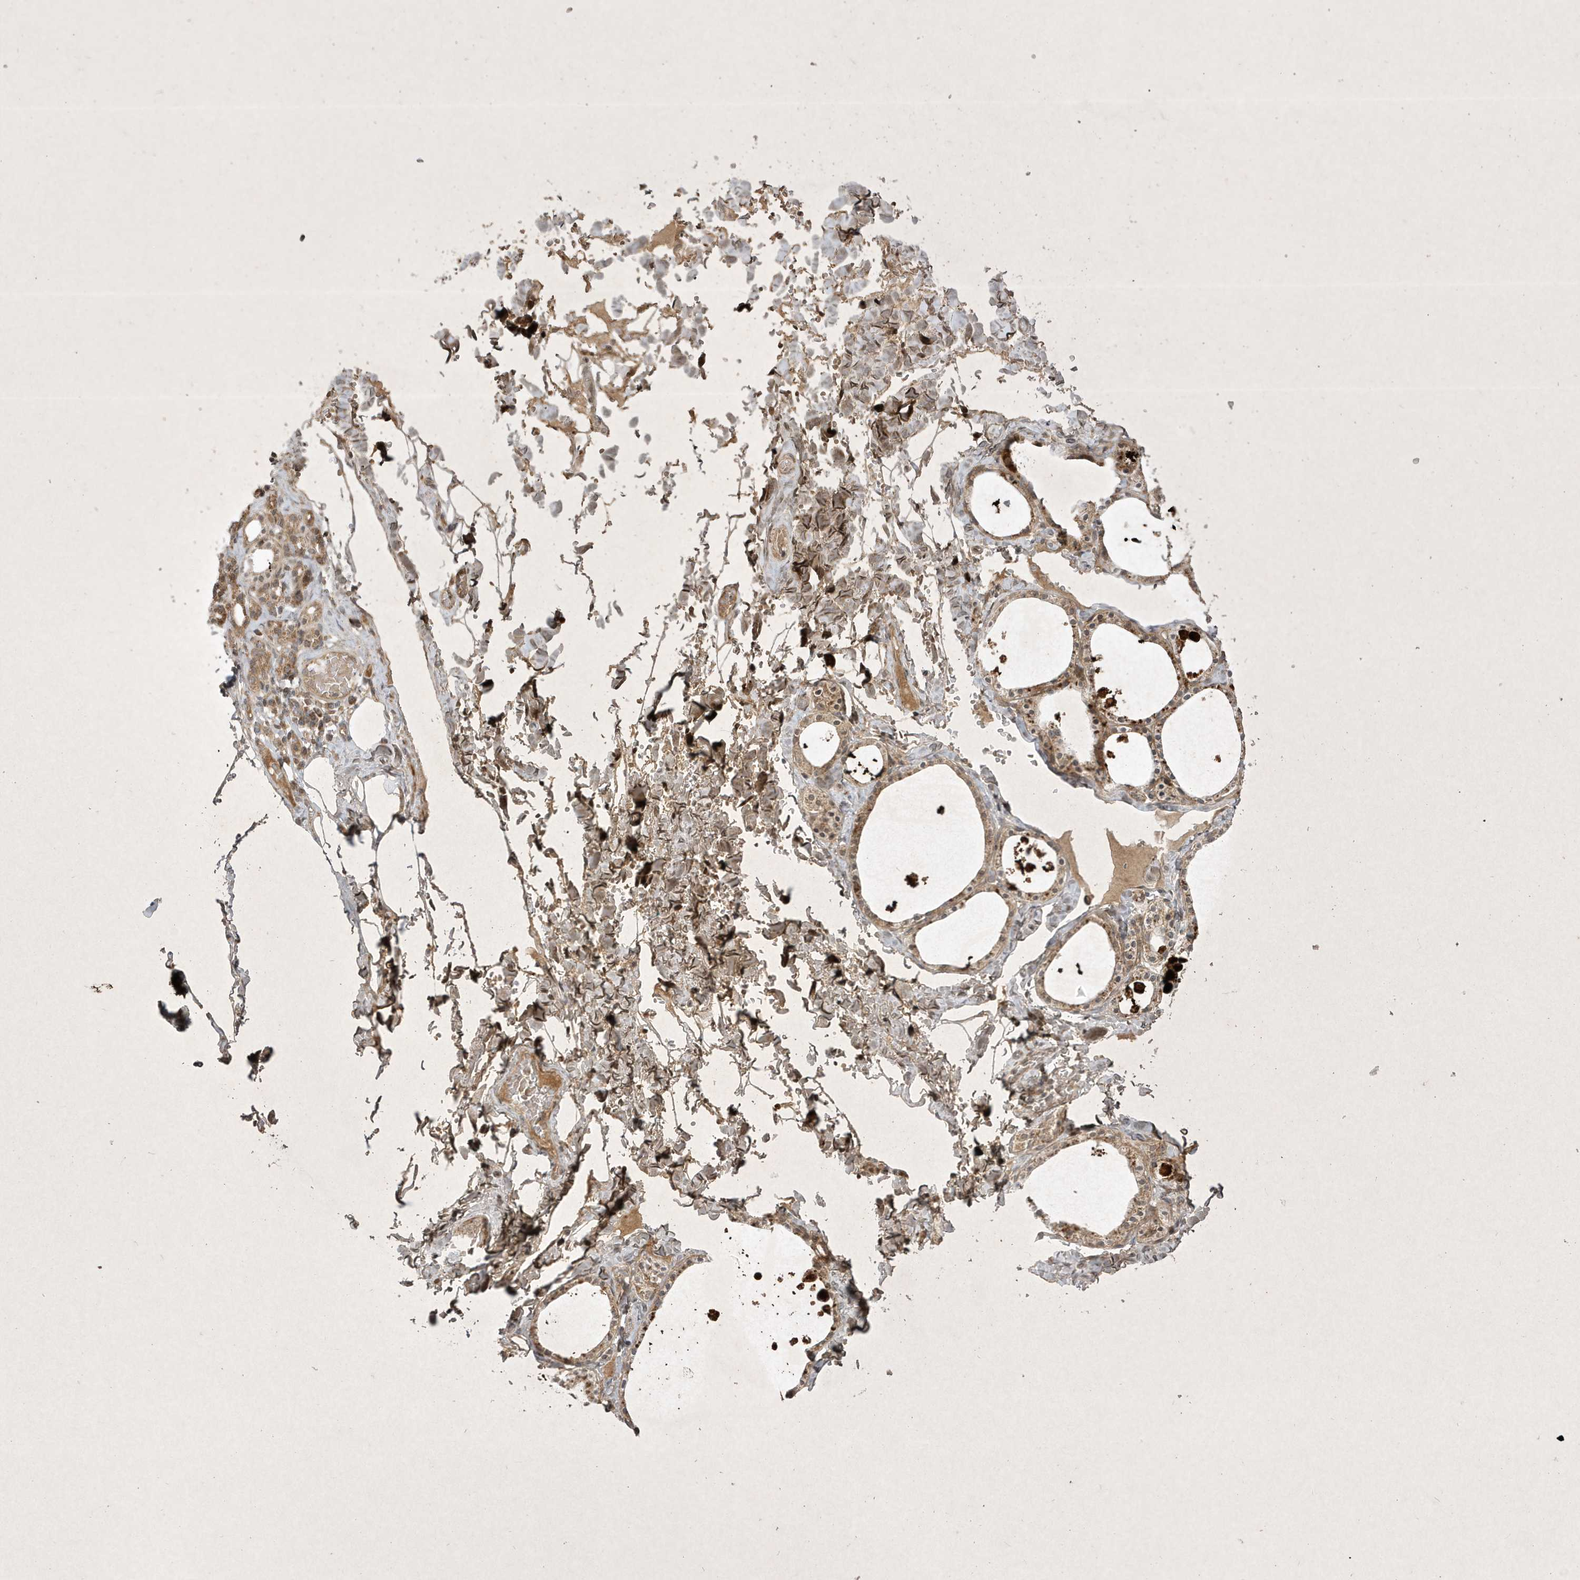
{"staining": {"intensity": "moderate", "quantity": ">75%", "location": "cytoplasmic/membranous"}, "tissue": "thyroid gland", "cell_type": "Glandular cells", "image_type": "normal", "snomed": [{"axis": "morphology", "description": "Normal tissue, NOS"}, {"axis": "topography", "description": "Thyroid gland"}], "caption": "An image of human thyroid gland stained for a protein shows moderate cytoplasmic/membranous brown staining in glandular cells. The staining was performed using DAB (3,3'-diaminobenzidine), with brown indicating positive protein expression. Nuclei are stained blue with hematoxylin.", "gene": "FAM83C", "patient": {"sex": "male", "age": 56}}